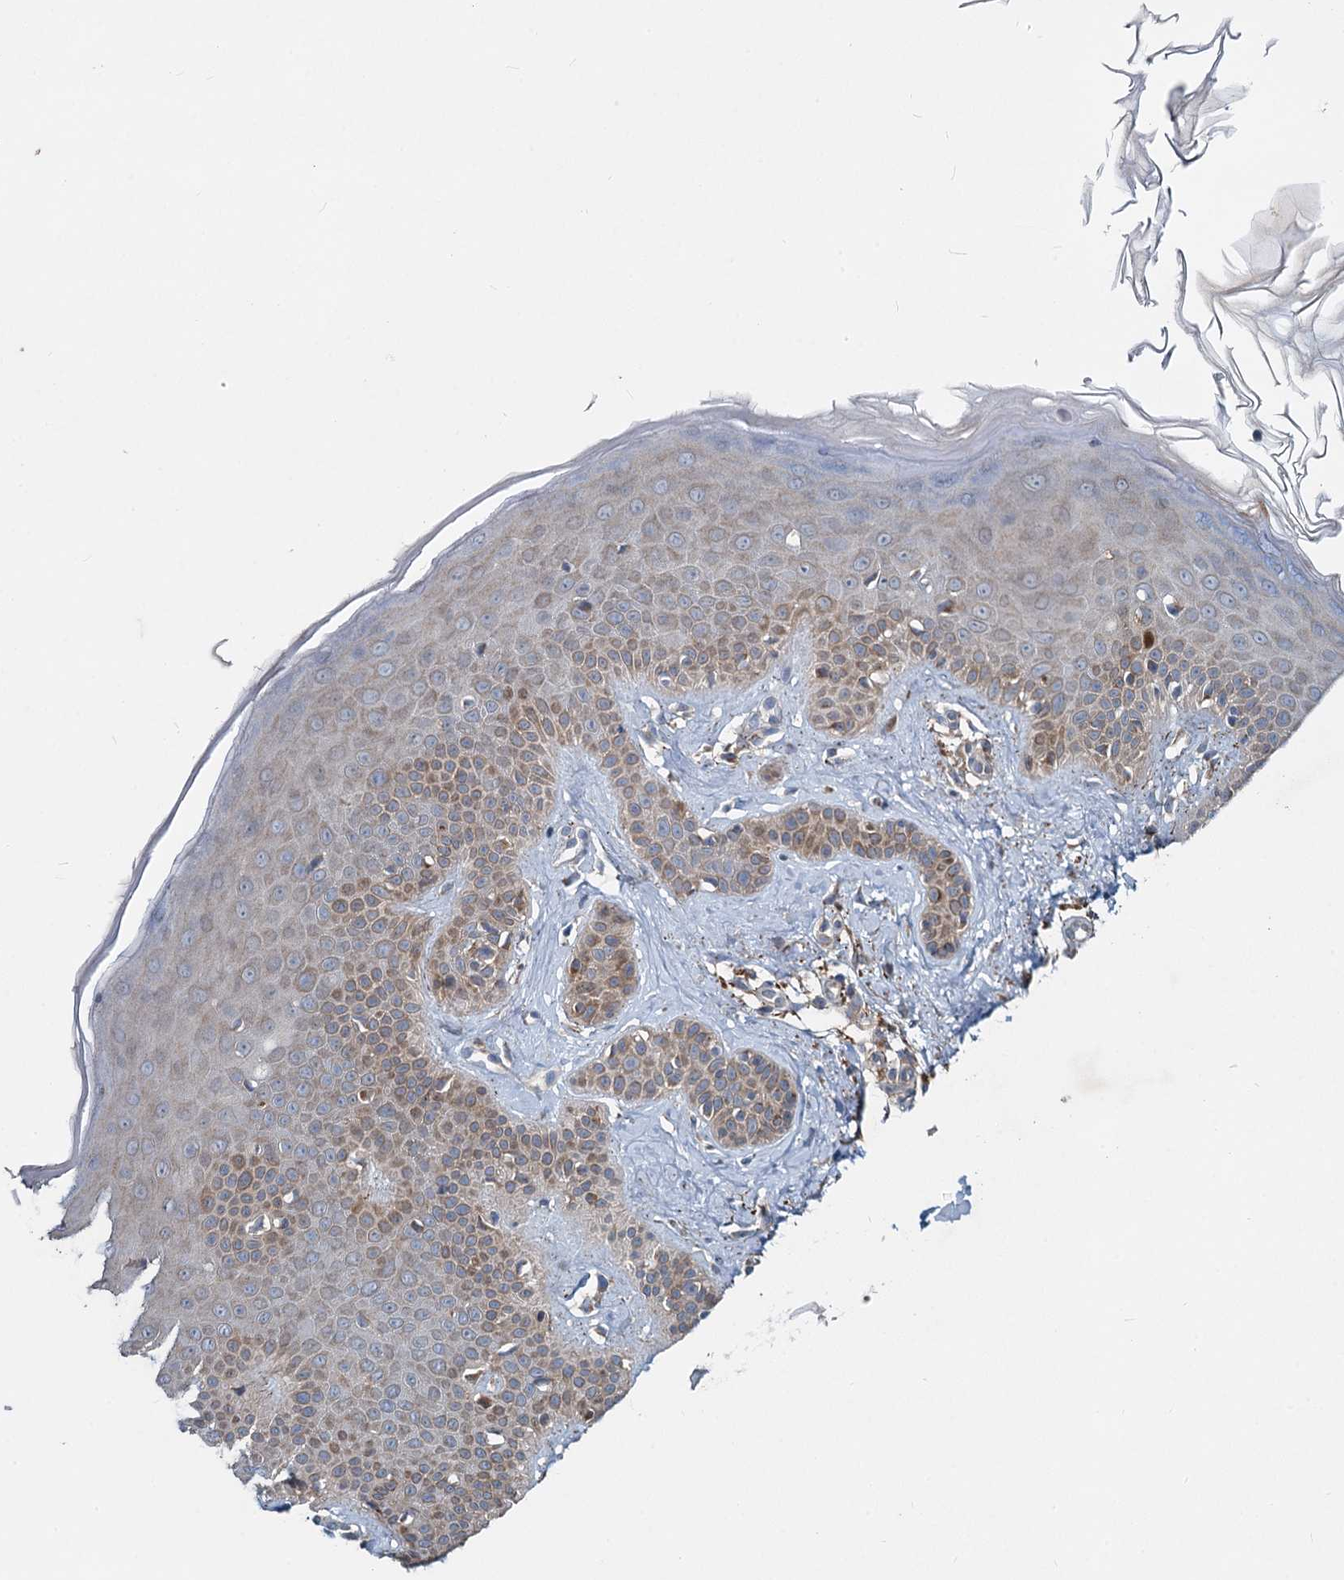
{"staining": {"intensity": "weak", "quantity": ">75%", "location": "cytoplasmic/membranous"}, "tissue": "skin", "cell_type": "Fibroblasts", "image_type": "normal", "snomed": [{"axis": "morphology", "description": "Normal tissue, NOS"}, {"axis": "topography", "description": "Skin"}], "caption": "Immunohistochemistry photomicrograph of normal skin: skin stained using immunohistochemistry shows low levels of weak protein expression localized specifically in the cytoplasmic/membranous of fibroblasts, appearing as a cytoplasmic/membranous brown color.", "gene": "ADCY2", "patient": {"sex": "female", "age": 58}}